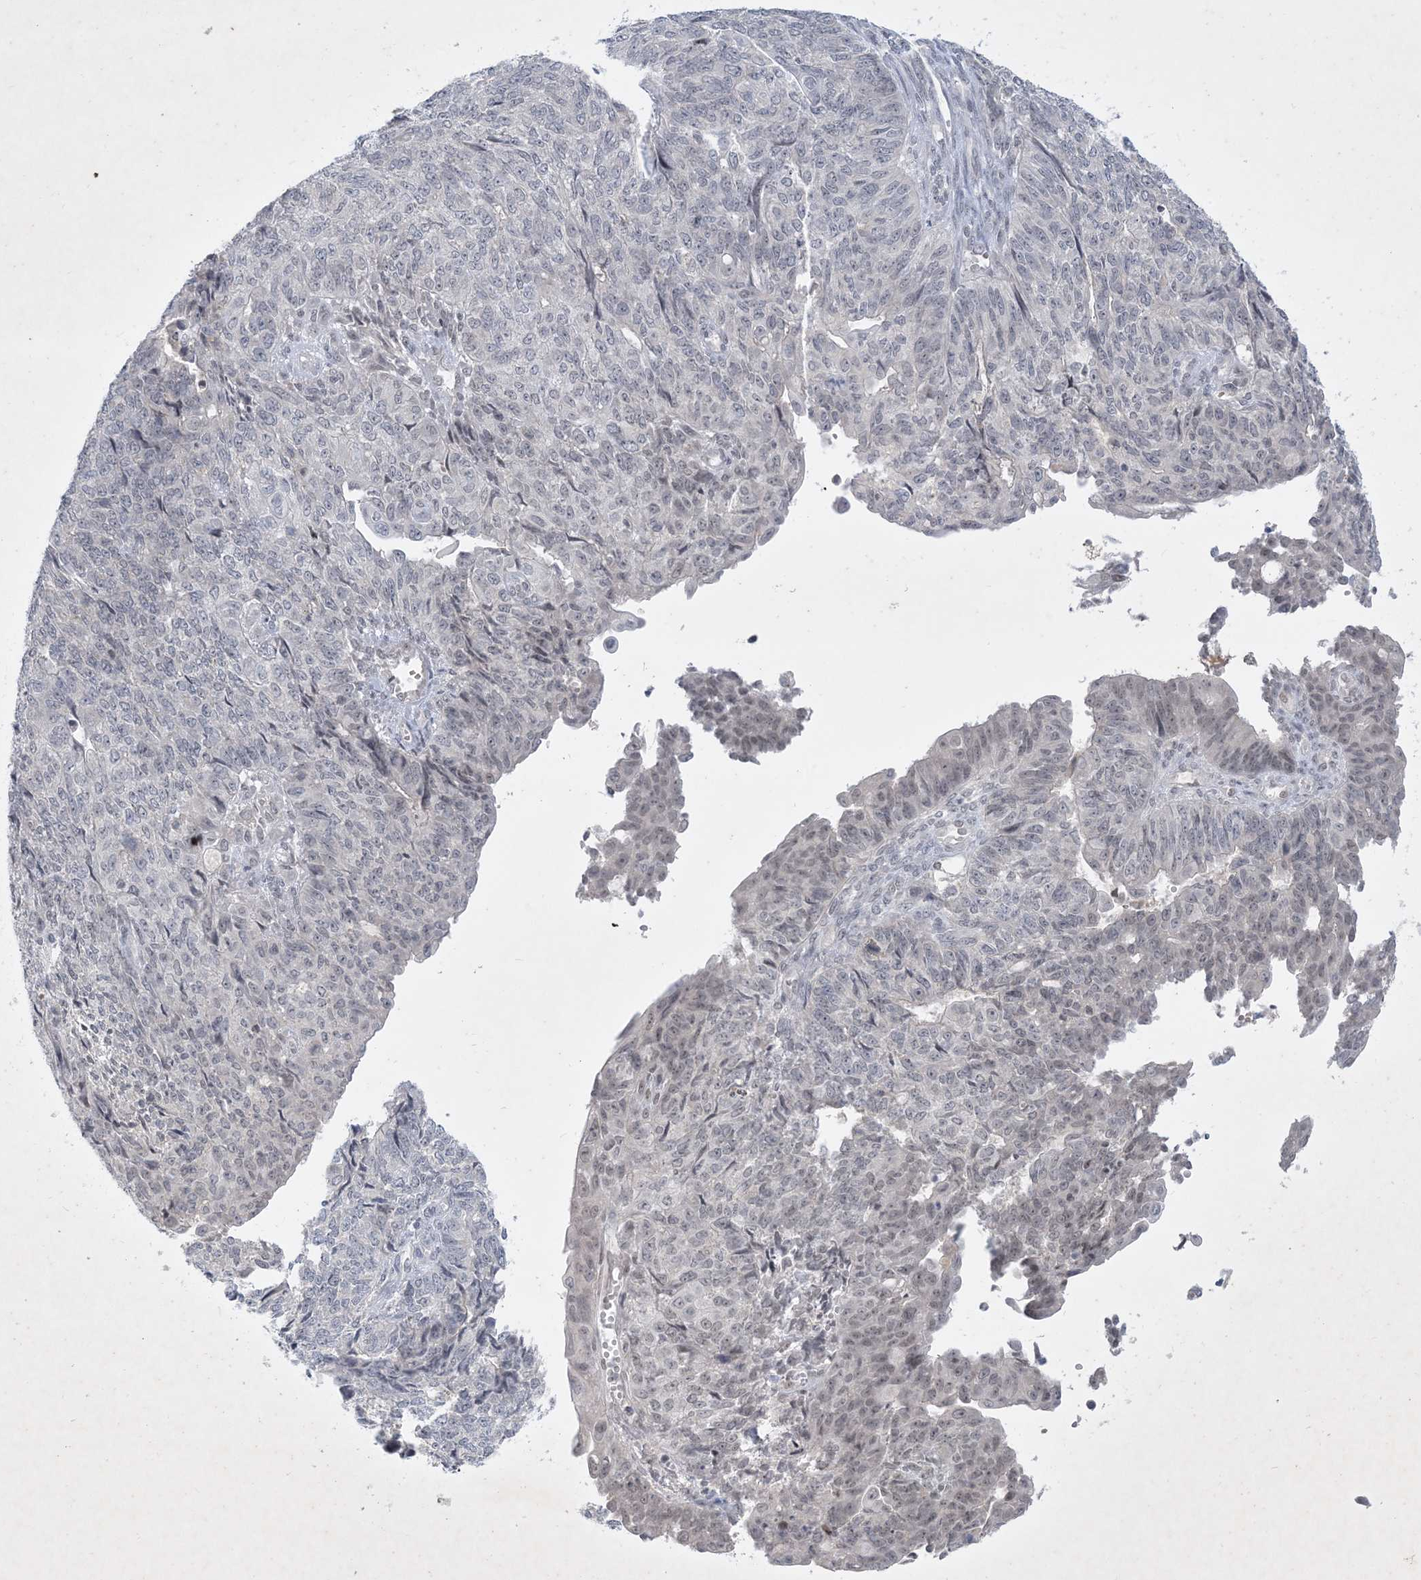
{"staining": {"intensity": "negative", "quantity": "none", "location": "none"}, "tissue": "endometrial cancer", "cell_type": "Tumor cells", "image_type": "cancer", "snomed": [{"axis": "morphology", "description": "Adenocarcinoma, NOS"}, {"axis": "topography", "description": "Endometrium"}], "caption": "An image of endometrial adenocarcinoma stained for a protein exhibits no brown staining in tumor cells.", "gene": "ZNF674", "patient": {"sex": "female", "age": 32}}